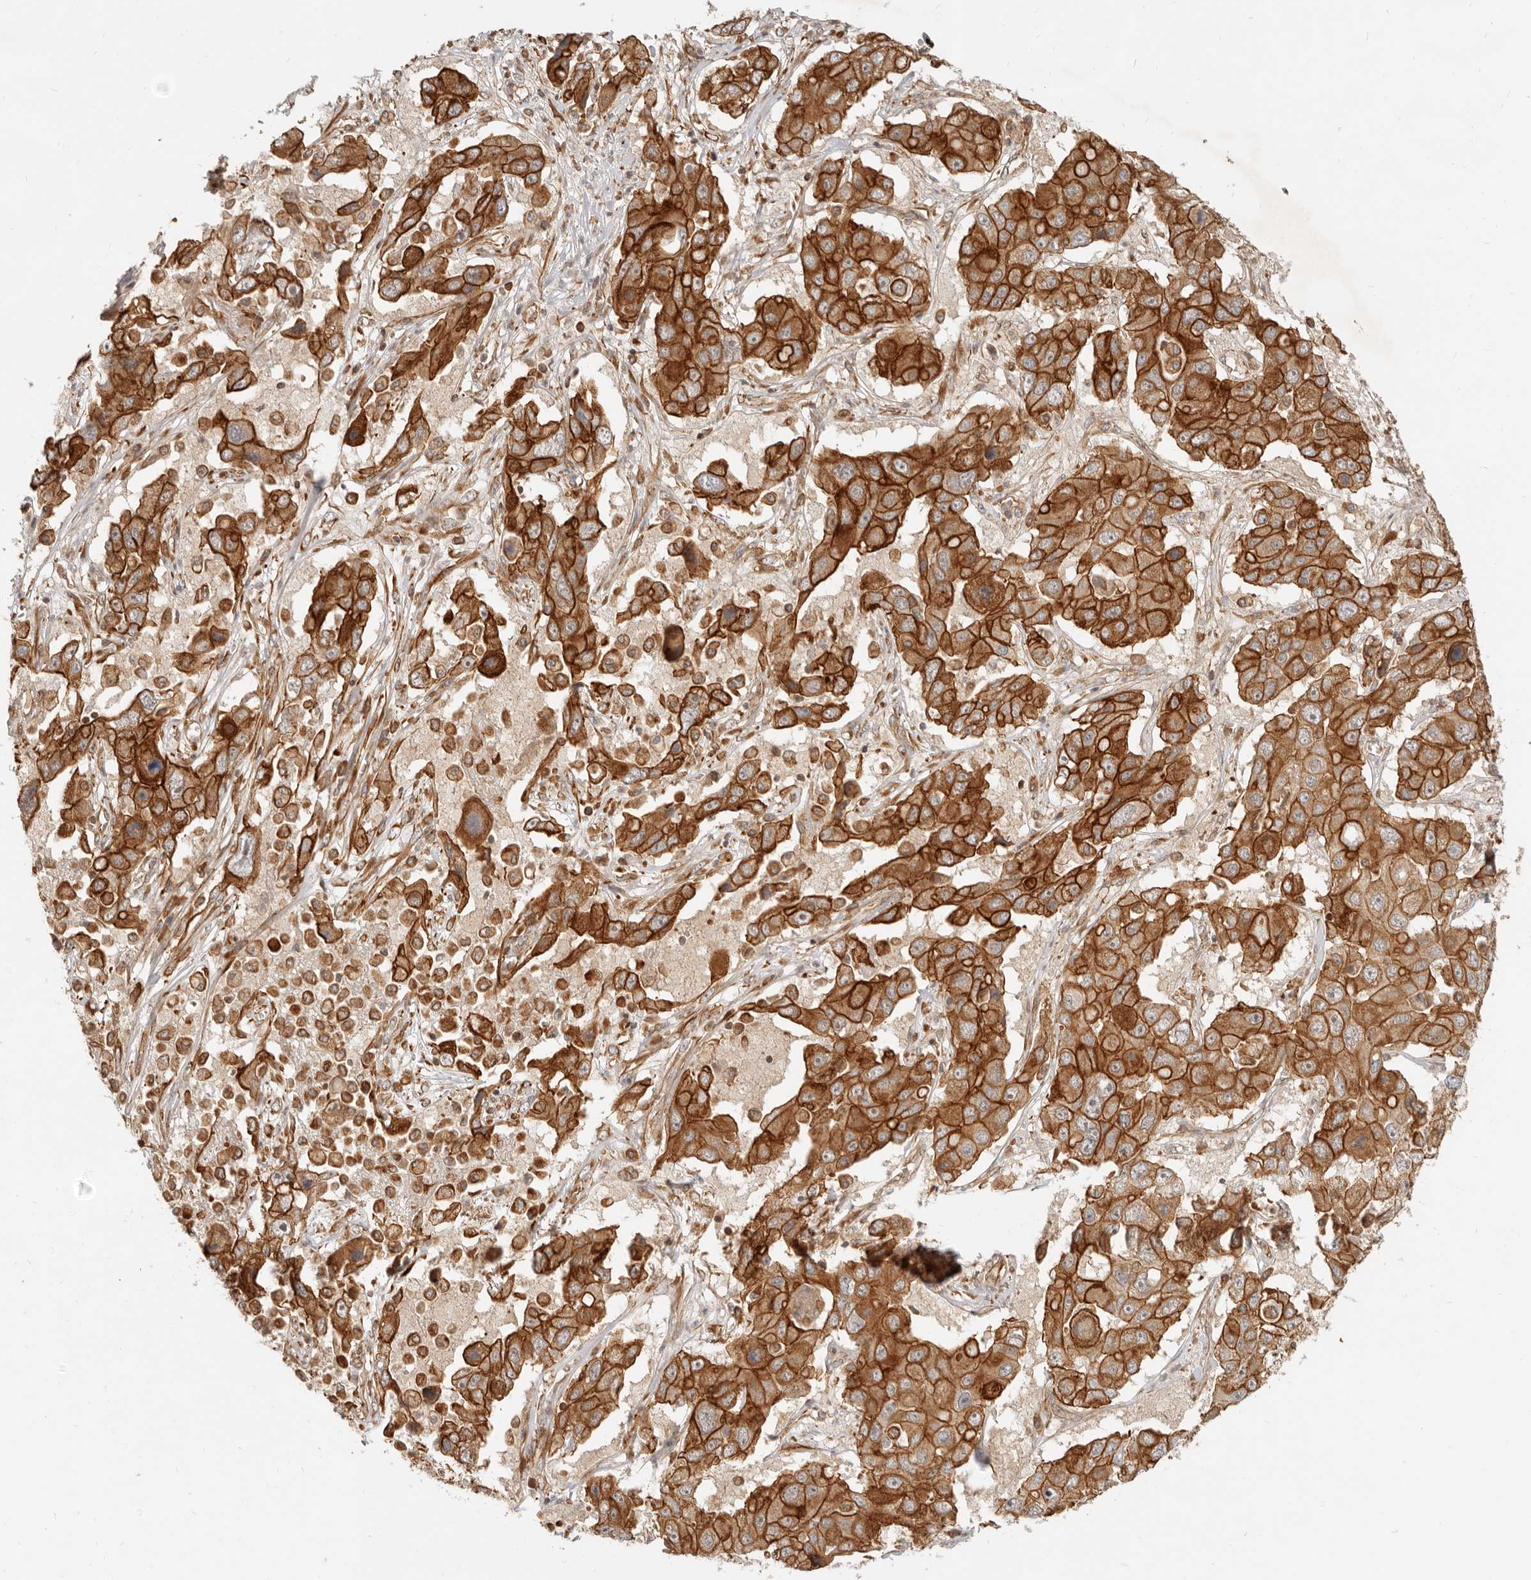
{"staining": {"intensity": "strong", "quantity": ">75%", "location": "cytoplasmic/membranous"}, "tissue": "liver cancer", "cell_type": "Tumor cells", "image_type": "cancer", "snomed": [{"axis": "morphology", "description": "Cholangiocarcinoma"}, {"axis": "topography", "description": "Liver"}], "caption": "This image exhibits IHC staining of human cholangiocarcinoma (liver), with high strong cytoplasmic/membranous staining in about >75% of tumor cells.", "gene": "UFSP1", "patient": {"sex": "male", "age": 67}}